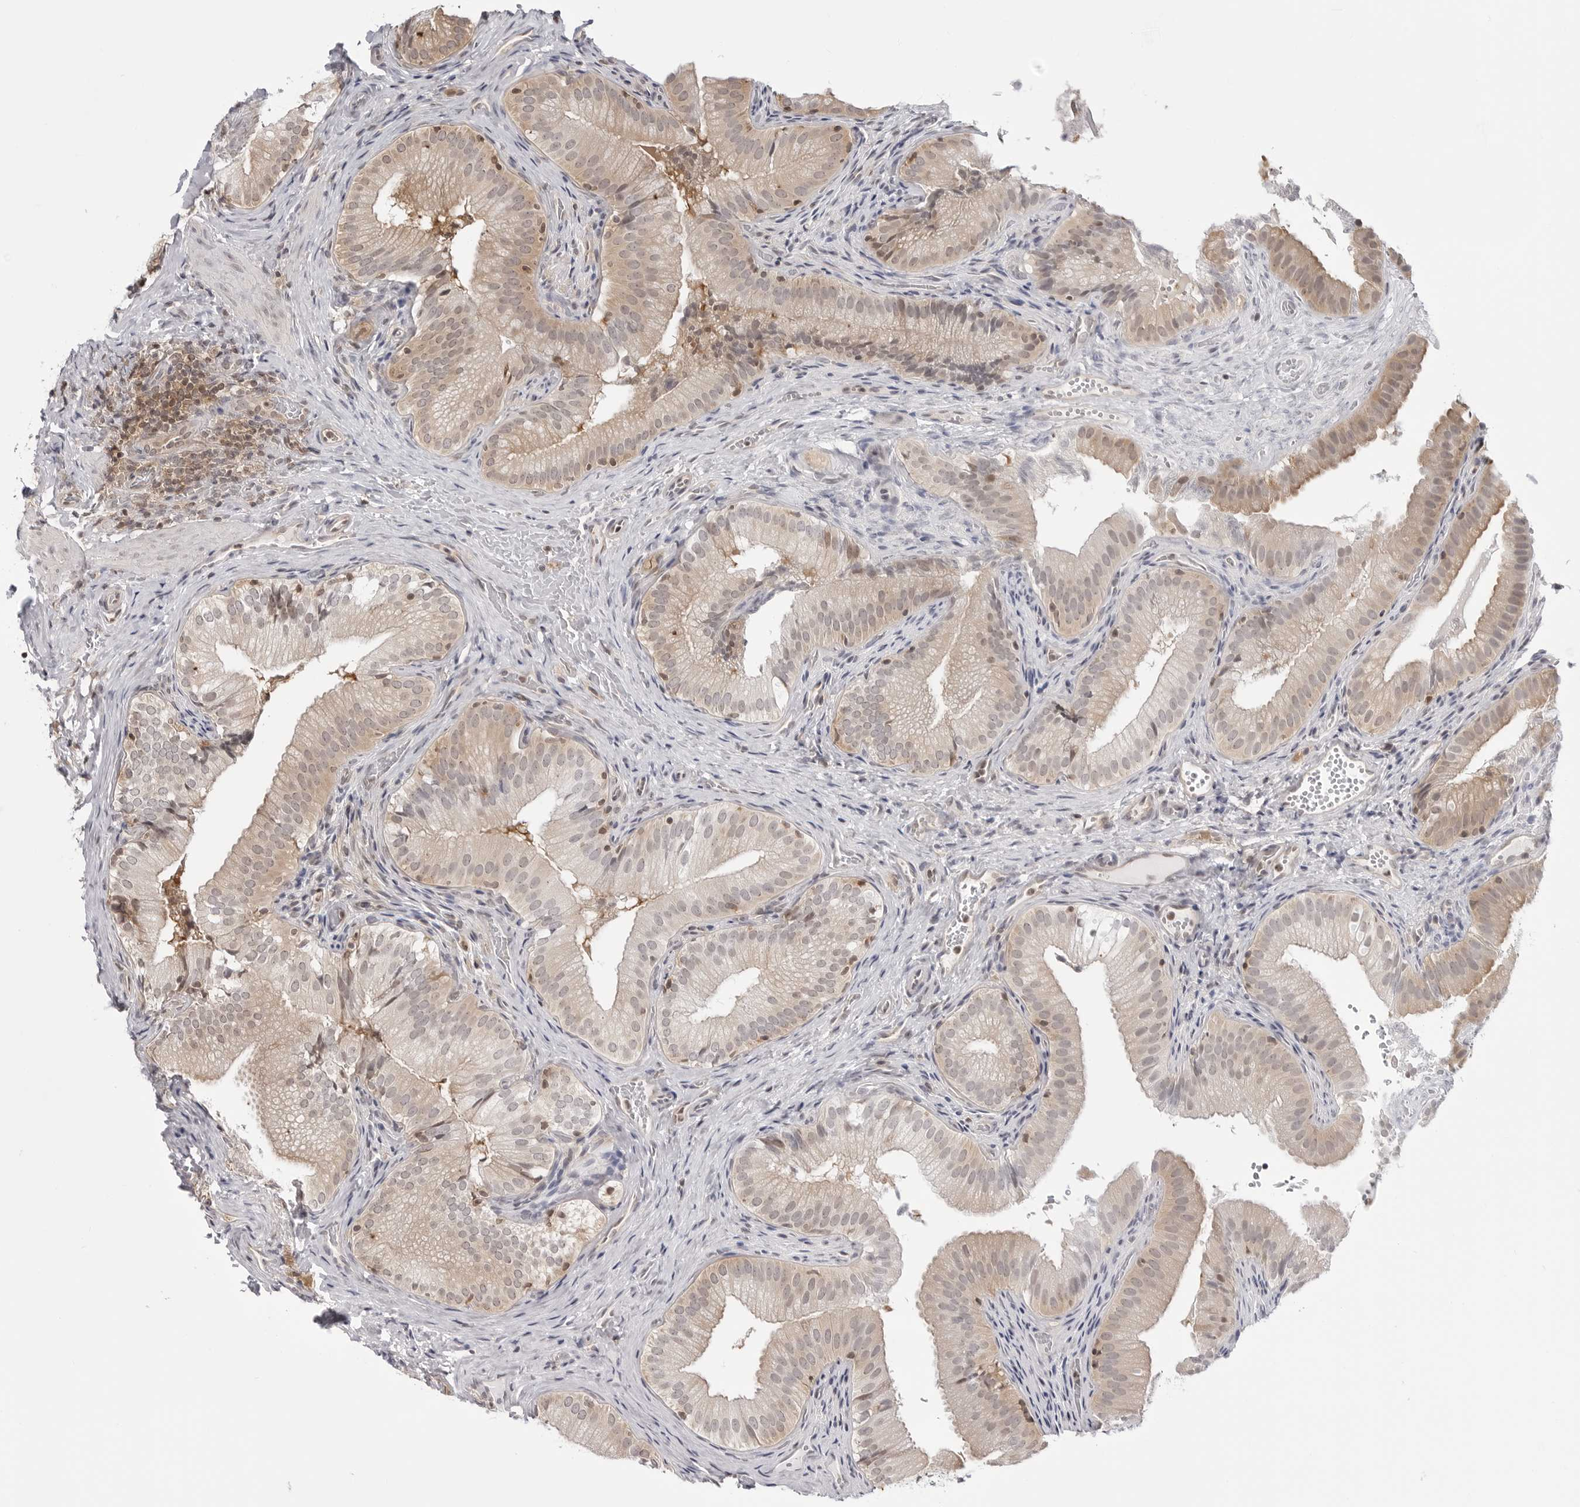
{"staining": {"intensity": "weak", "quantity": ">75%", "location": "cytoplasmic/membranous"}, "tissue": "gallbladder", "cell_type": "Glandular cells", "image_type": "normal", "snomed": [{"axis": "morphology", "description": "Normal tissue, NOS"}, {"axis": "topography", "description": "Gallbladder"}], "caption": "Immunohistochemical staining of unremarkable gallbladder demonstrates >75% levels of weak cytoplasmic/membranous protein expression in about >75% of glandular cells.", "gene": "YWHAG", "patient": {"sex": "female", "age": 30}}